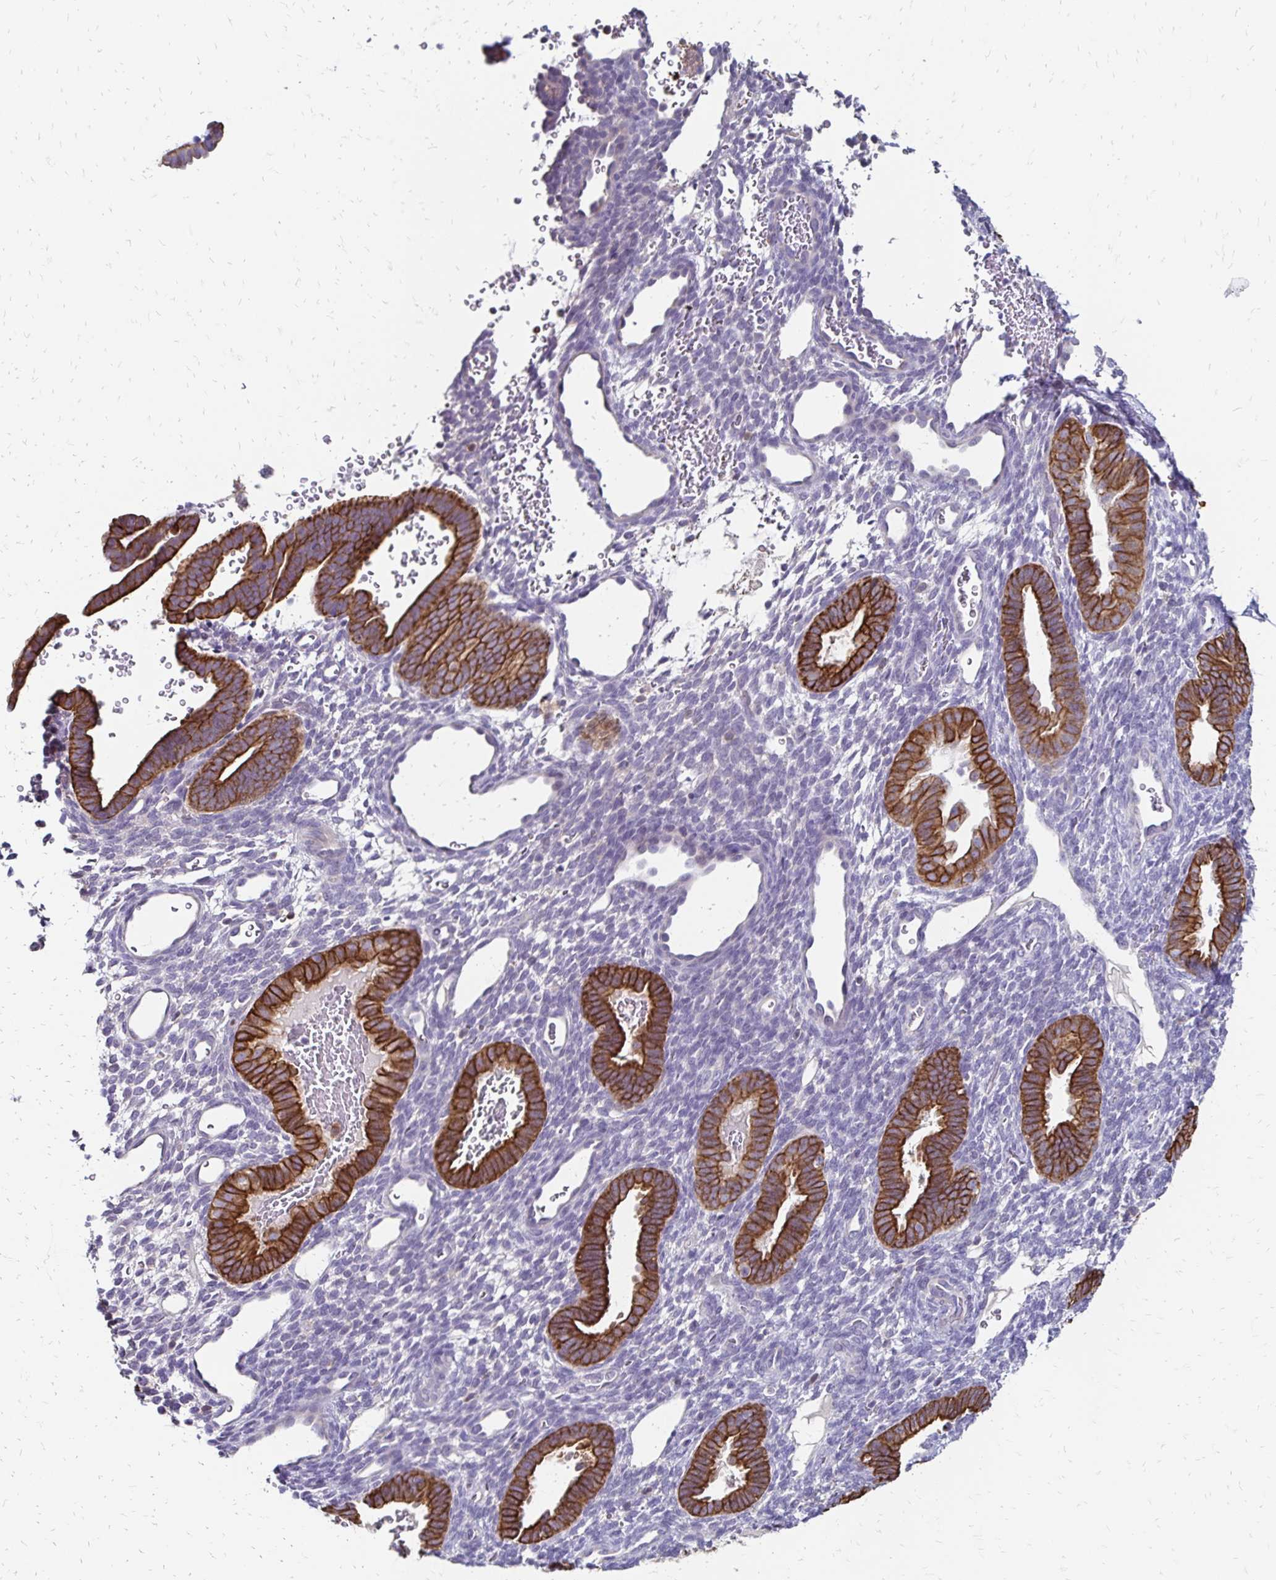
{"staining": {"intensity": "negative", "quantity": "none", "location": "none"}, "tissue": "endometrium", "cell_type": "Cells in endometrial stroma", "image_type": "normal", "snomed": [{"axis": "morphology", "description": "Normal tissue, NOS"}, {"axis": "topography", "description": "Endometrium"}], "caption": "There is no significant staining in cells in endometrial stroma of endometrium. (DAB immunohistochemistry (IHC) with hematoxylin counter stain).", "gene": "DTNB", "patient": {"sex": "female", "age": 34}}